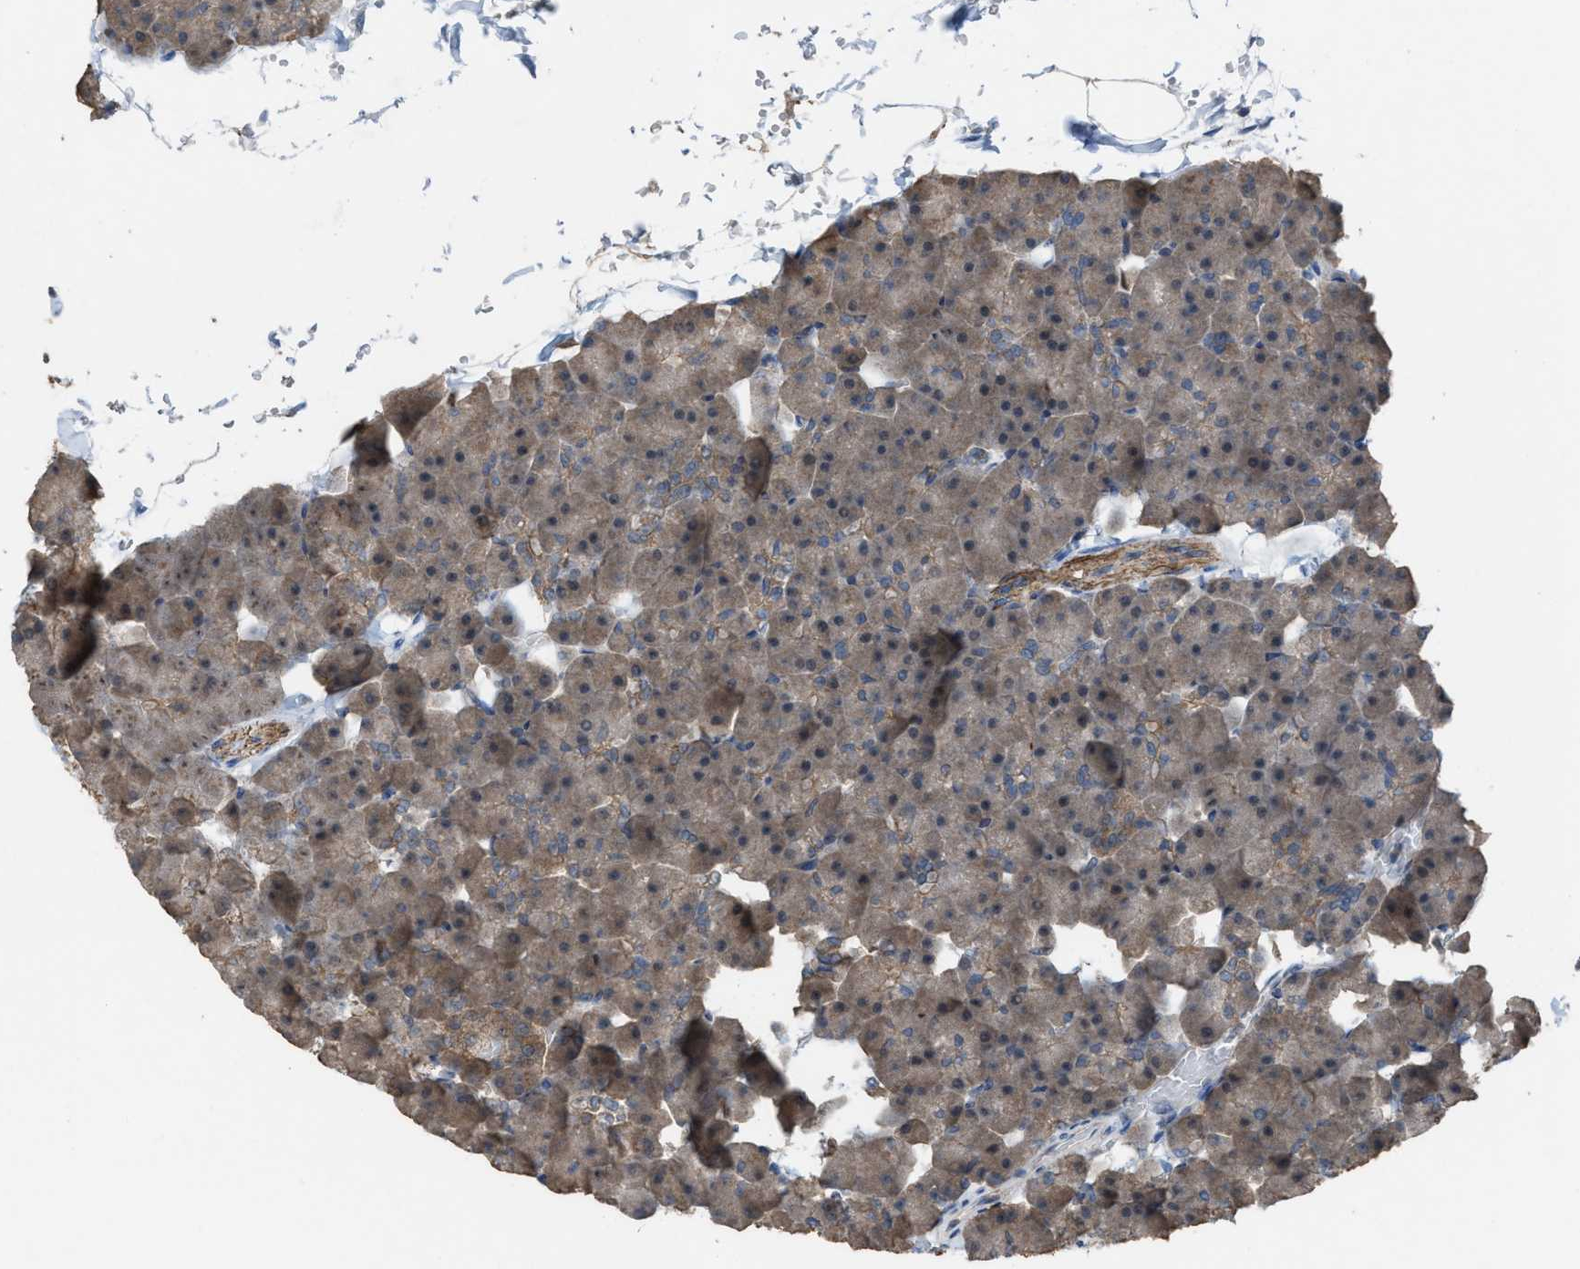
{"staining": {"intensity": "weak", "quantity": ">75%", "location": "cytoplasmic/membranous"}, "tissue": "pancreas", "cell_type": "Exocrine glandular cells", "image_type": "normal", "snomed": [{"axis": "morphology", "description": "Normal tissue, NOS"}, {"axis": "topography", "description": "Pancreas"}], "caption": "Protein expression analysis of benign human pancreas reveals weak cytoplasmic/membranous positivity in approximately >75% of exocrine glandular cells. (DAB IHC with brightfield microscopy, high magnification).", "gene": "PLAA", "patient": {"sex": "male", "age": 35}}